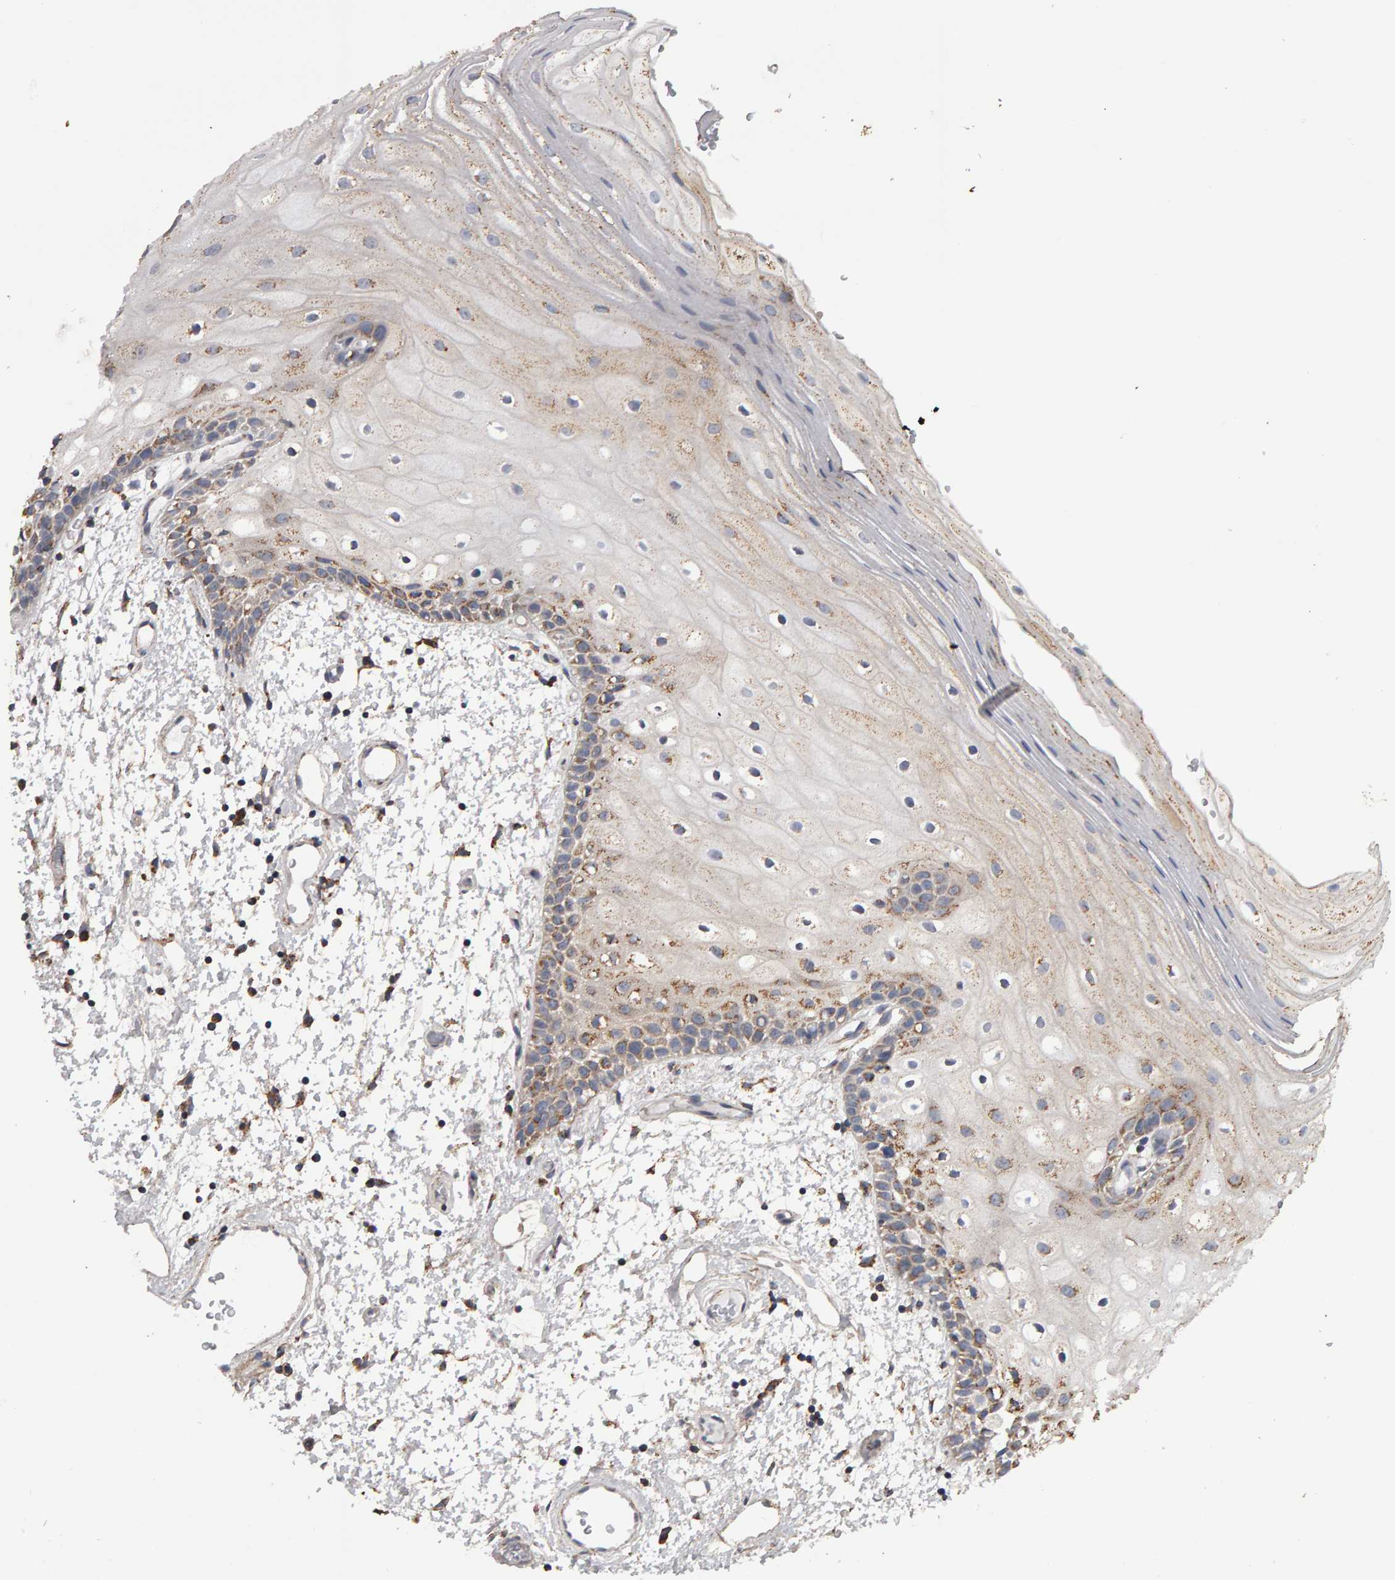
{"staining": {"intensity": "weak", "quantity": ">75%", "location": "cytoplasmic/membranous"}, "tissue": "oral mucosa", "cell_type": "Squamous epithelial cells", "image_type": "normal", "snomed": [{"axis": "morphology", "description": "Normal tissue, NOS"}, {"axis": "topography", "description": "Oral tissue"}], "caption": "Protein expression analysis of normal oral mucosa shows weak cytoplasmic/membranous expression in about >75% of squamous epithelial cells. (Brightfield microscopy of DAB IHC at high magnification).", "gene": "TOM1L1", "patient": {"sex": "male", "age": 52}}